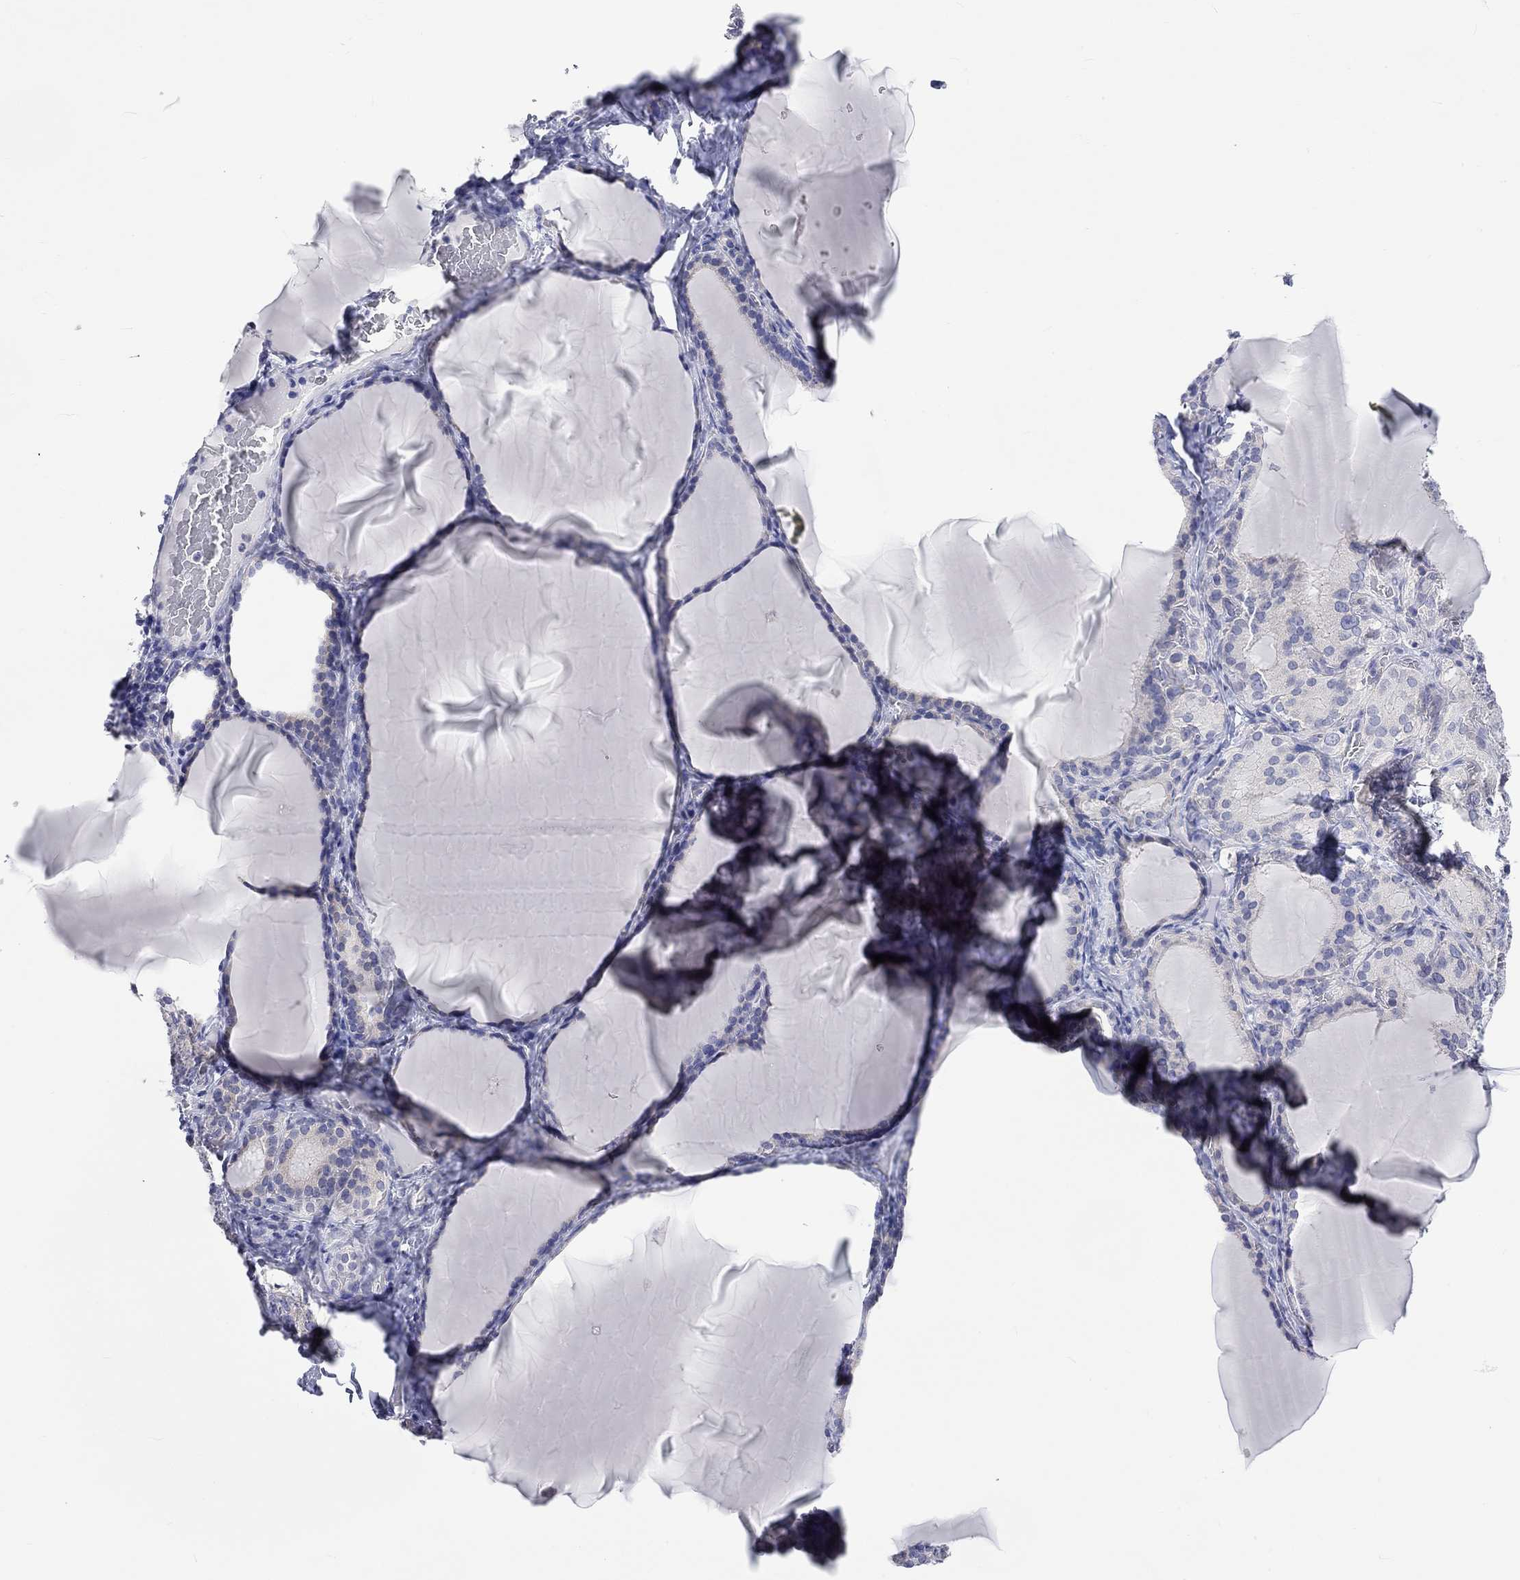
{"staining": {"intensity": "negative", "quantity": "none", "location": "none"}, "tissue": "thyroid gland", "cell_type": "Glandular cells", "image_type": "normal", "snomed": [{"axis": "morphology", "description": "Normal tissue, NOS"}, {"axis": "morphology", "description": "Hyperplasia, NOS"}, {"axis": "topography", "description": "Thyroid gland"}], "caption": "High magnification brightfield microscopy of unremarkable thyroid gland stained with DAB (3,3'-diaminobenzidine) (brown) and counterstained with hematoxylin (blue): glandular cells show no significant staining. (Immunohistochemistry, brightfield microscopy, high magnification).", "gene": "CERS1", "patient": {"sex": "female", "age": 27}}